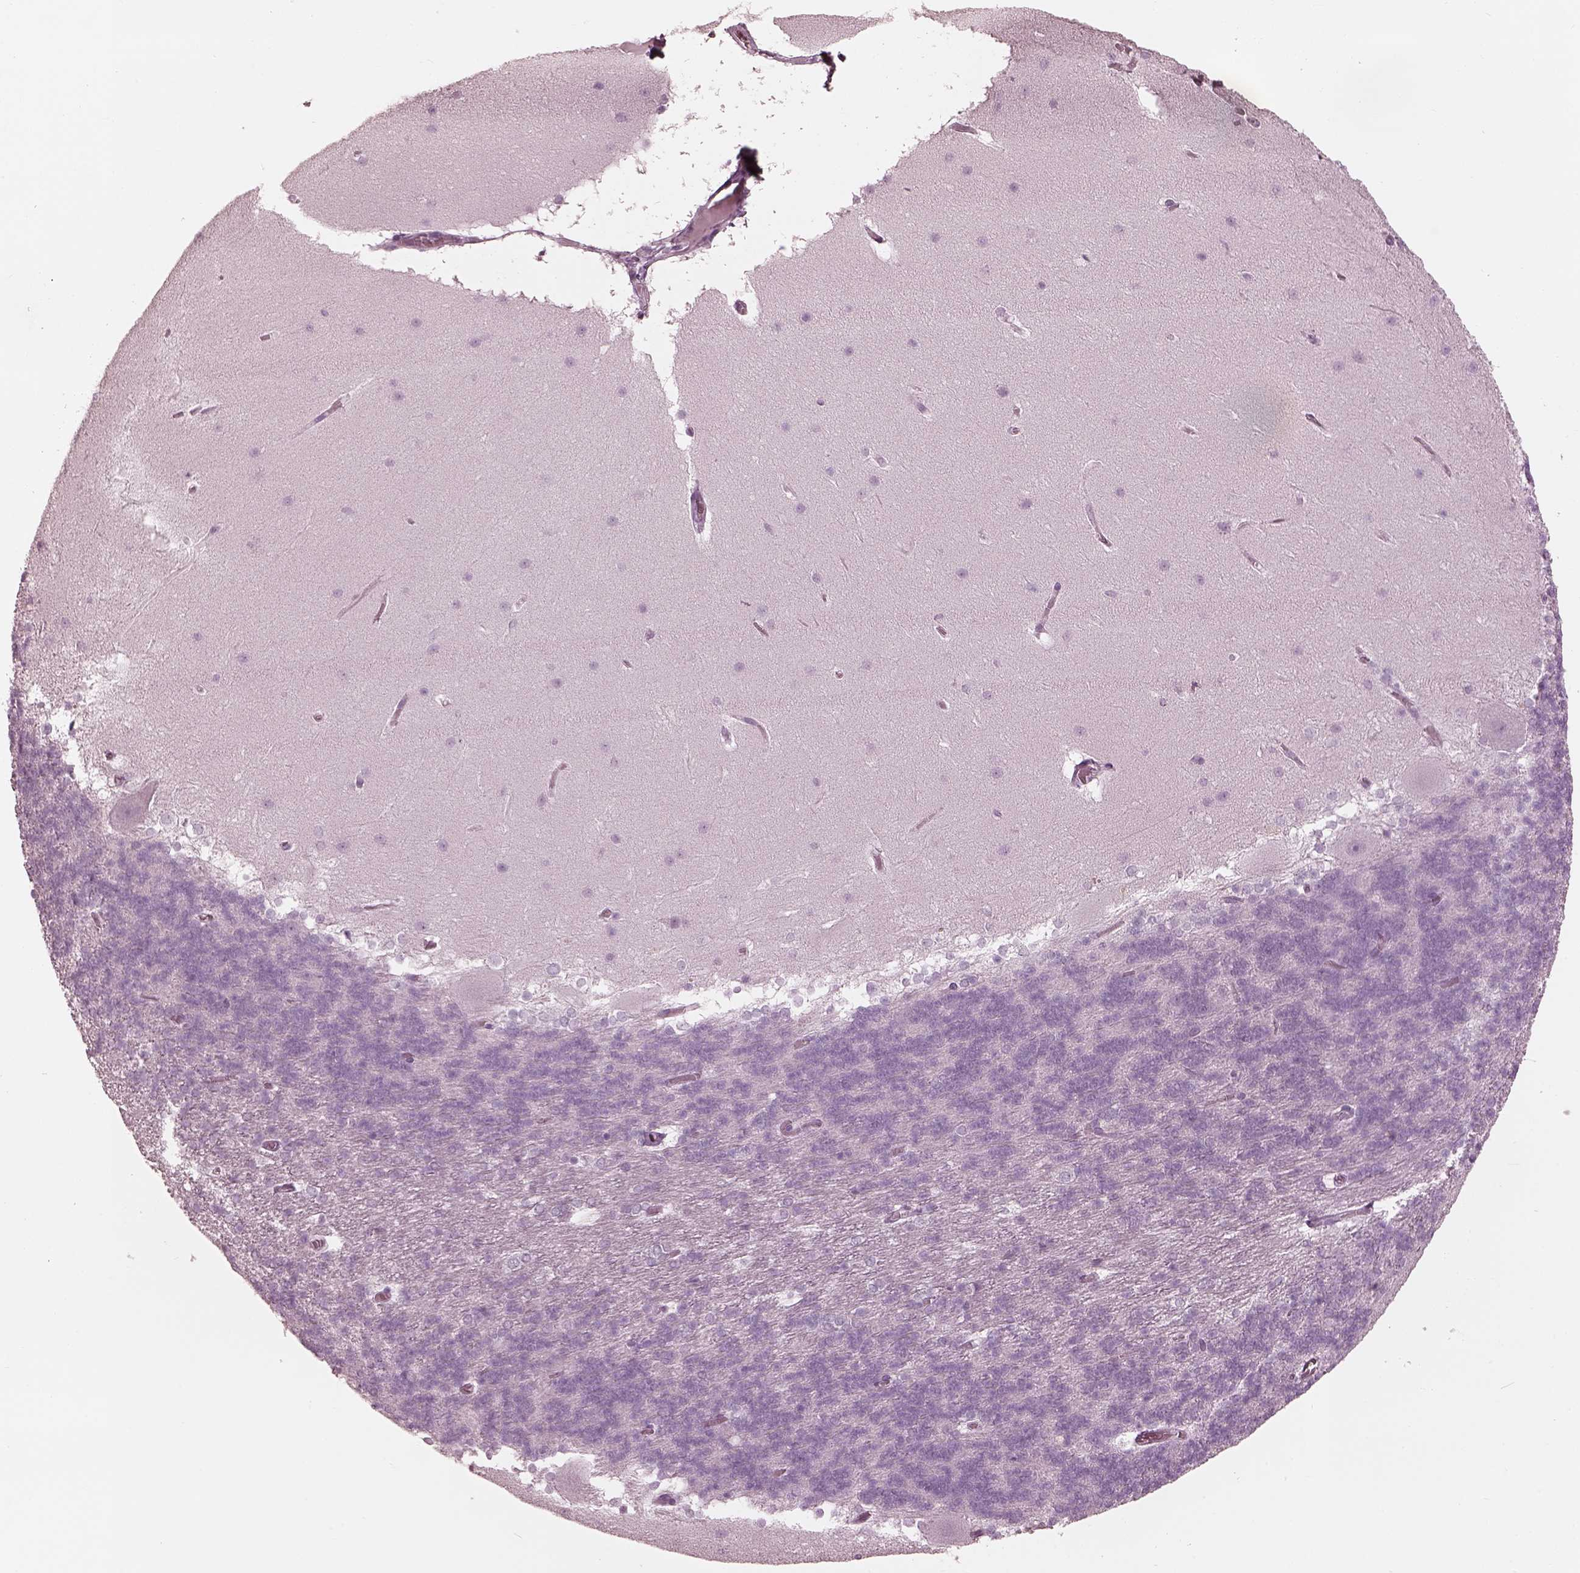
{"staining": {"intensity": "negative", "quantity": "none", "location": "none"}, "tissue": "cerebellum", "cell_type": "Cells in granular layer", "image_type": "normal", "snomed": [{"axis": "morphology", "description": "Normal tissue, NOS"}, {"axis": "topography", "description": "Cerebellum"}], "caption": "Cerebellum stained for a protein using immunohistochemistry (IHC) exhibits no staining cells in granular layer.", "gene": "KRTAP24", "patient": {"sex": "female", "age": 19}}